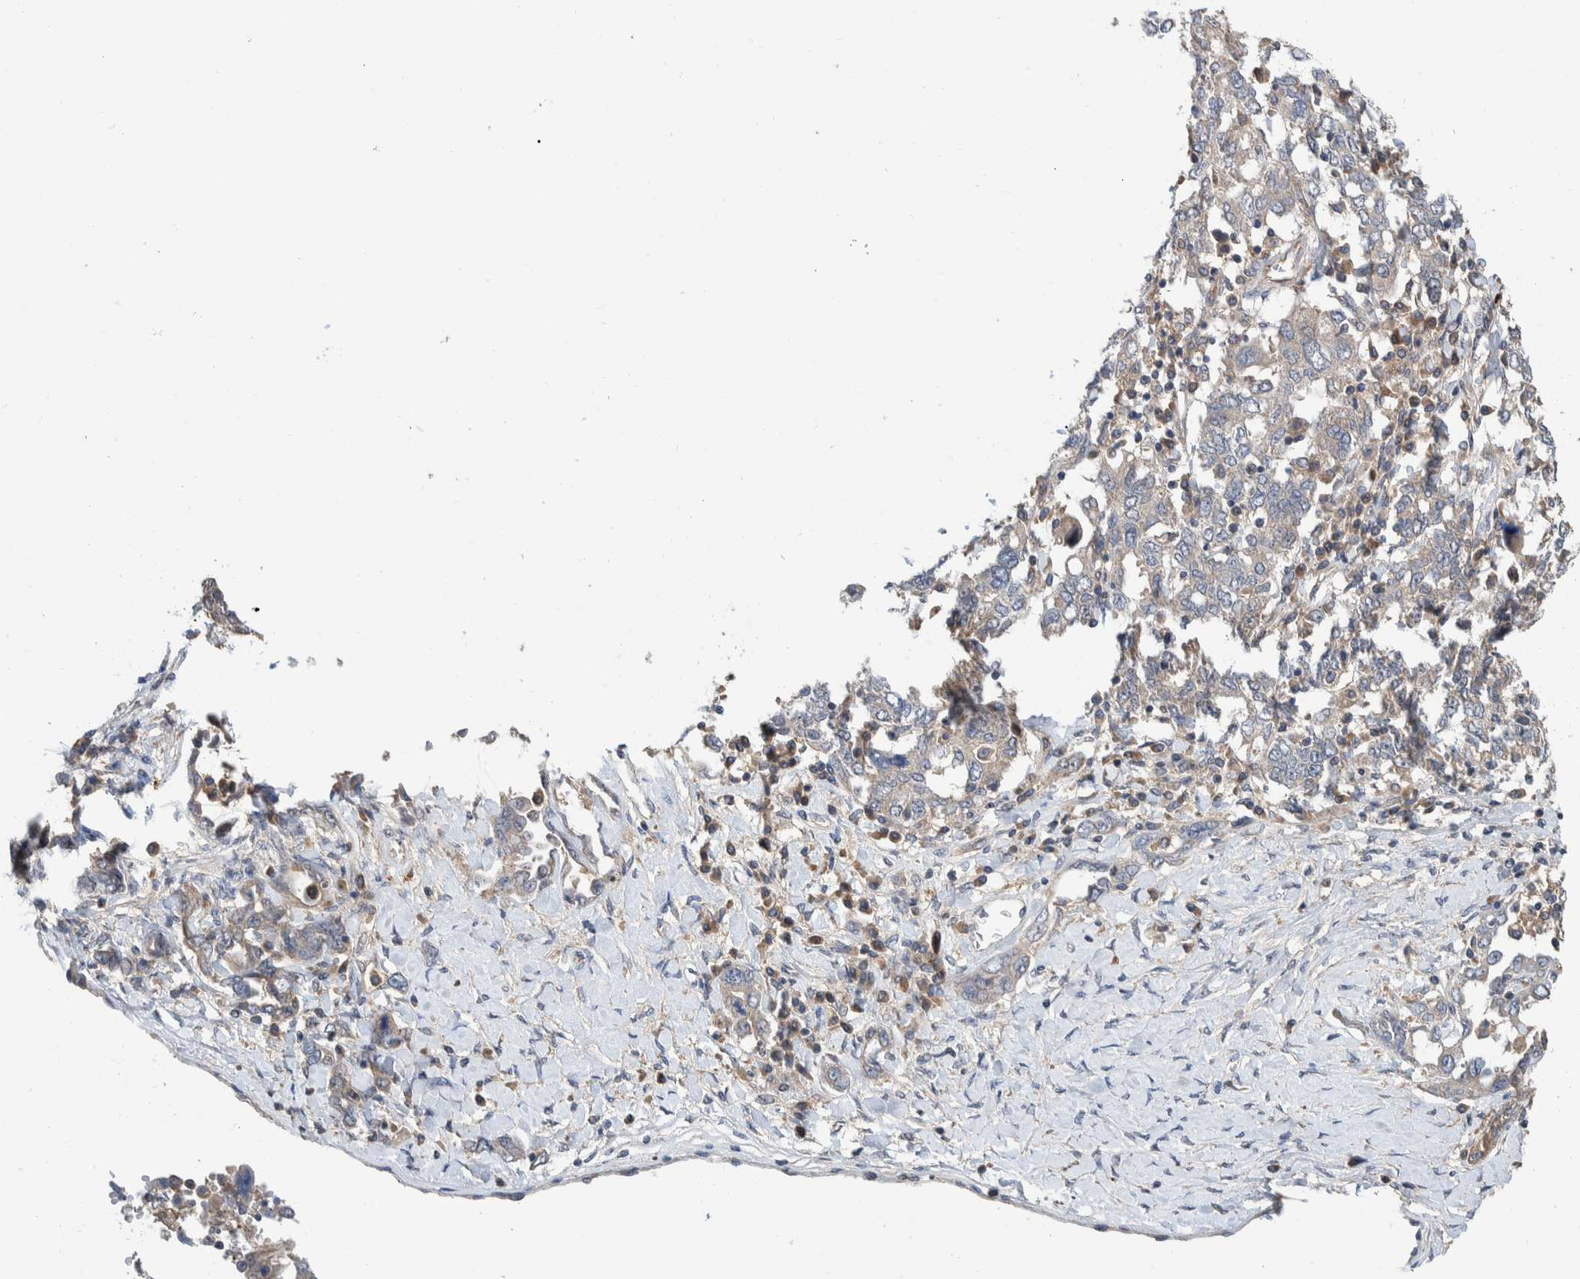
{"staining": {"intensity": "weak", "quantity": "<25%", "location": "cytoplasmic/membranous"}, "tissue": "ovarian cancer", "cell_type": "Tumor cells", "image_type": "cancer", "snomed": [{"axis": "morphology", "description": "Carcinoma, endometroid"}, {"axis": "topography", "description": "Ovary"}], "caption": "Histopathology image shows no protein expression in tumor cells of ovarian cancer tissue.", "gene": "PLPBP", "patient": {"sex": "female", "age": 62}}